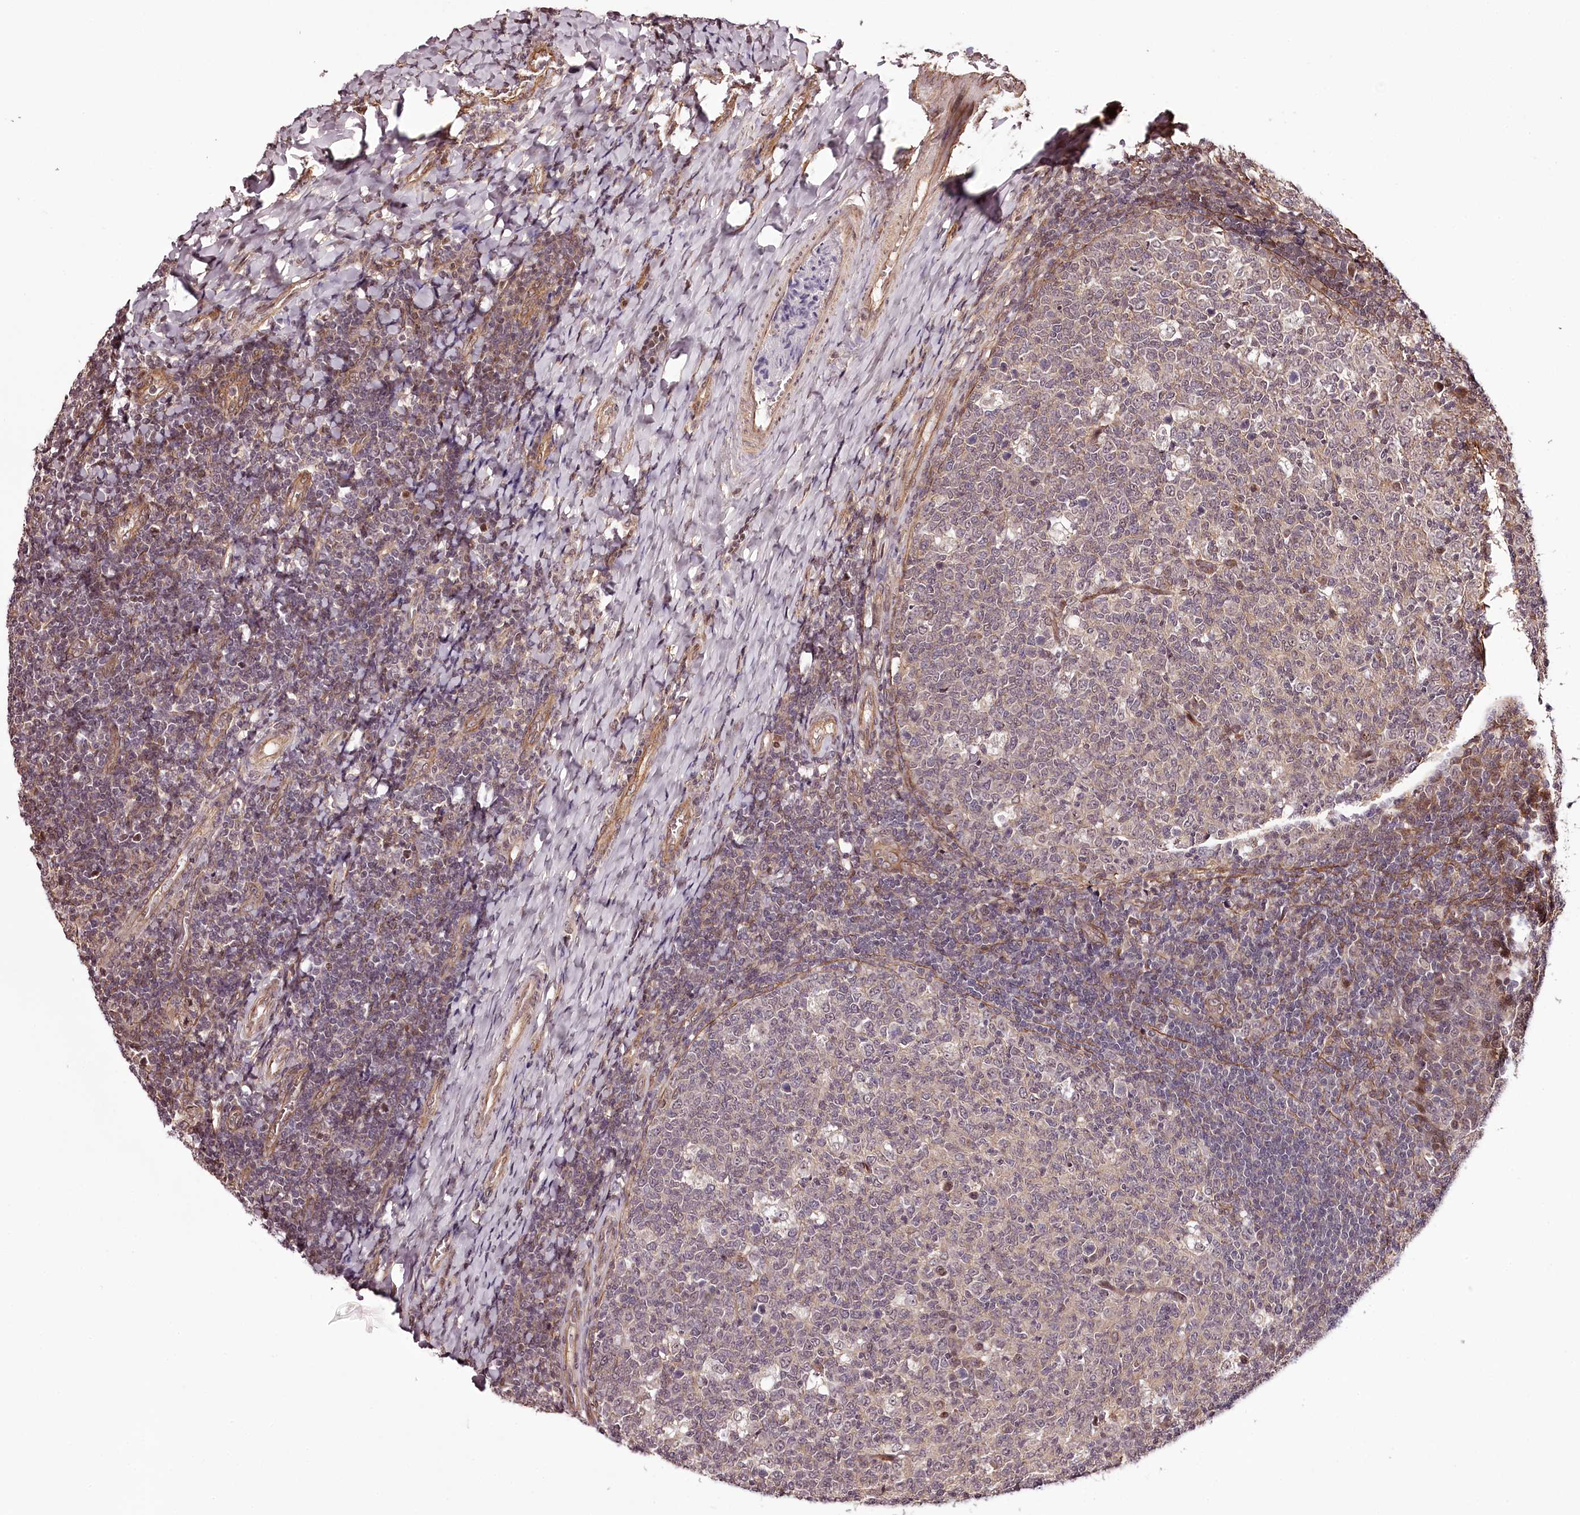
{"staining": {"intensity": "moderate", "quantity": "<25%", "location": "nuclear"}, "tissue": "tonsil", "cell_type": "Germinal center cells", "image_type": "normal", "snomed": [{"axis": "morphology", "description": "Normal tissue, NOS"}, {"axis": "topography", "description": "Tonsil"}], "caption": "Brown immunohistochemical staining in unremarkable tonsil exhibits moderate nuclear staining in about <25% of germinal center cells. The staining was performed using DAB (3,3'-diaminobenzidine) to visualize the protein expression in brown, while the nuclei were stained in blue with hematoxylin (Magnification: 20x).", "gene": "TTC33", "patient": {"sex": "female", "age": 19}}